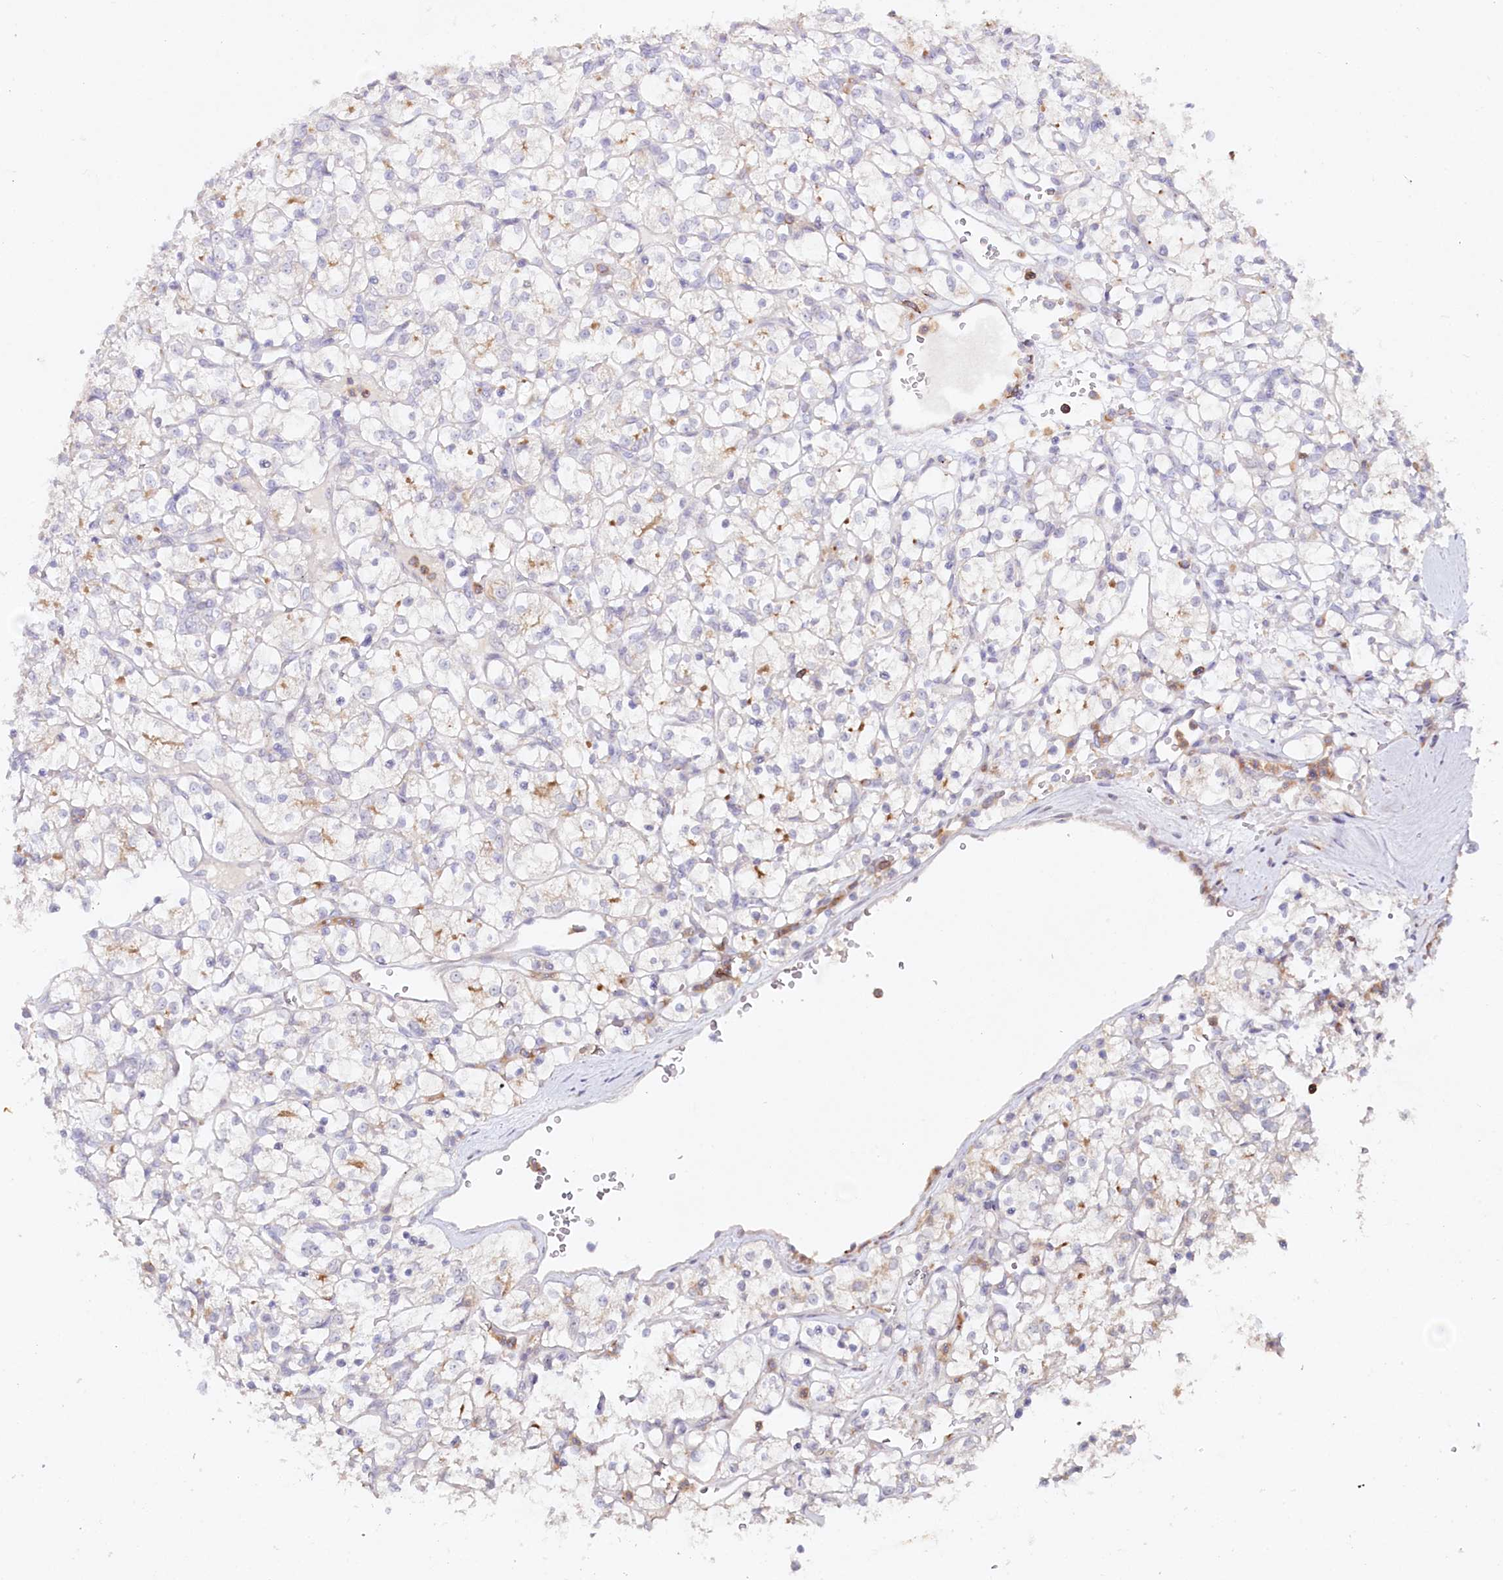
{"staining": {"intensity": "weak", "quantity": "<25%", "location": "cytoplasmic/membranous"}, "tissue": "renal cancer", "cell_type": "Tumor cells", "image_type": "cancer", "snomed": [{"axis": "morphology", "description": "Adenocarcinoma, NOS"}, {"axis": "topography", "description": "Kidney"}], "caption": "DAB immunohistochemical staining of adenocarcinoma (renal) shows no significant expression in tumor cells.", "gene": "ALDH3B1", "patient": {"sex": "female", "age": 69}}